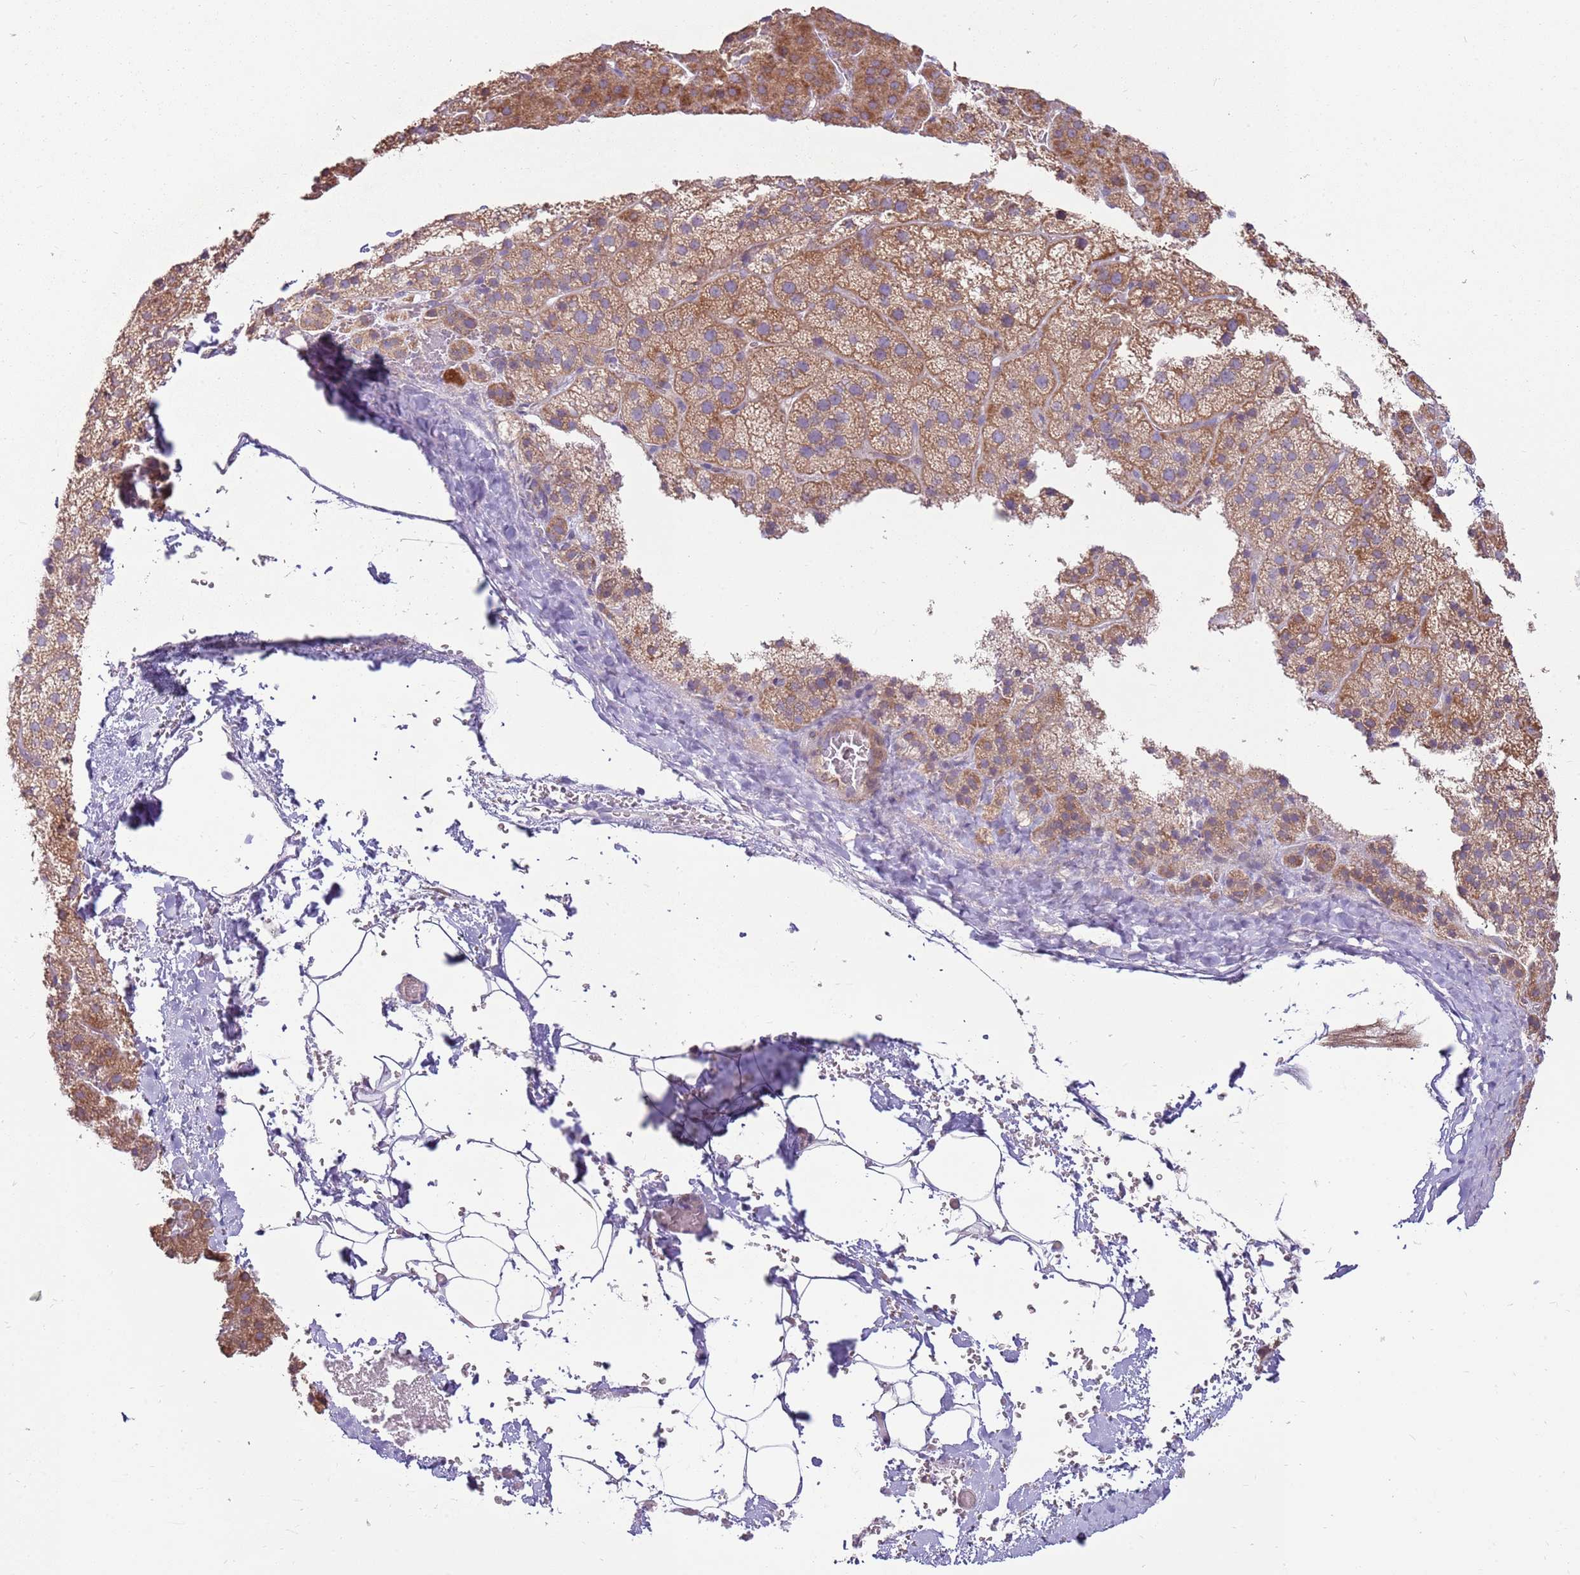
{"staining": {"intensity": "moderate", "quantity": "<25%", "location": "cytoplasmic/membranous"}, "tissue": "adrenal gland", "cell_type": "Glandular cells", "image_type": "normal", "snomed": [{"axis": "morphology", "description": "Normal tissue, NOS"}, {"axis": "topography", "description": "Adrenal gland"}], "caption": "This micrograph shows immunohistochemistry staining of unremarkable human adrenal gland, with low moderate cytoplasmic/membranous expression in about <25% of glandular cells.", "gene": "SPATA31D1", "patient": {"sex": "female", "age": 44}}